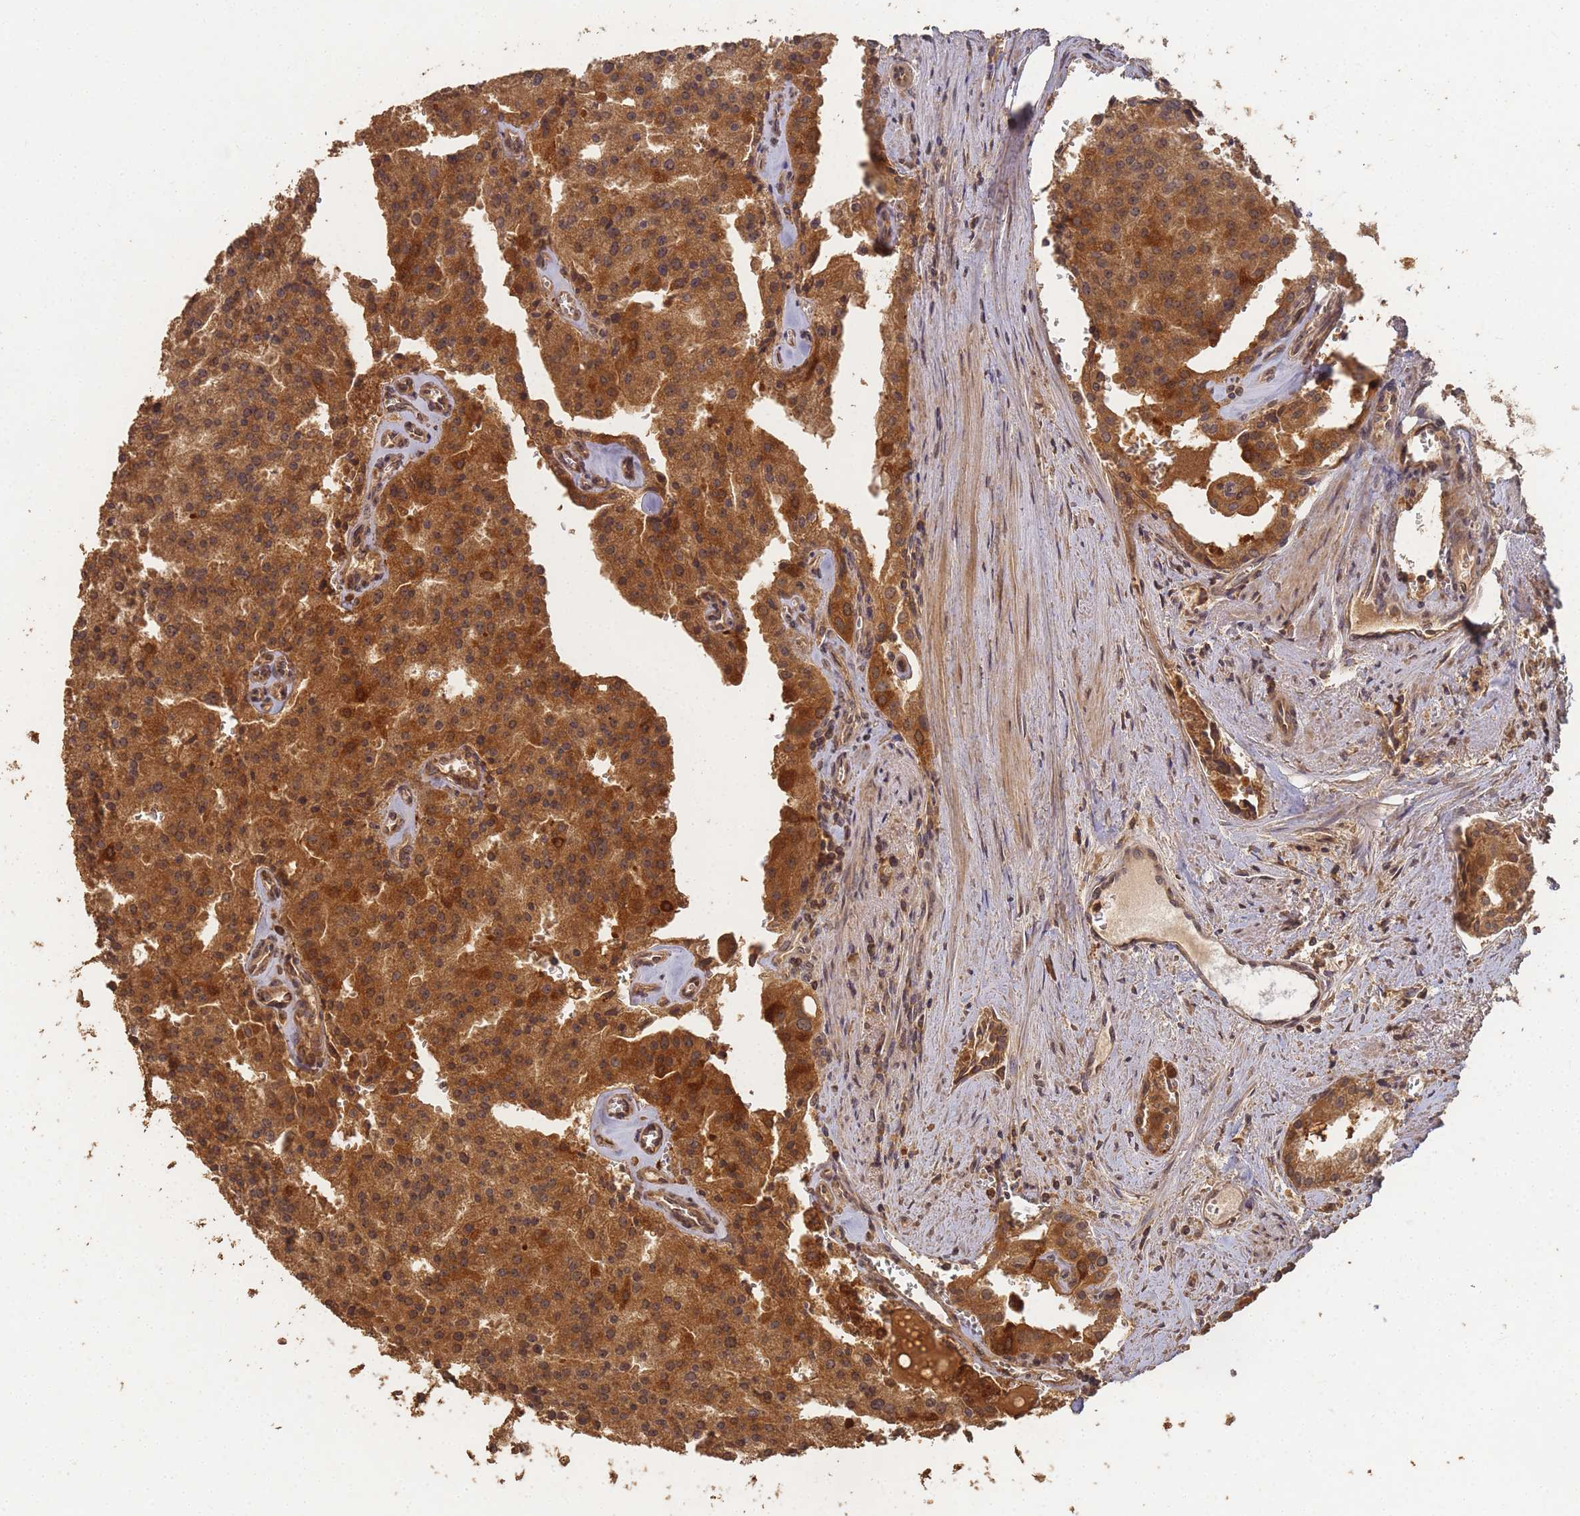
{"staining": {"intensity": "strong", "quantity": ">75%", "location": "cytoplasmic/membranous"}, "tissue": "prostate cancer", "cell_type": "Tumor cells", "image_type": "cancer", "snomed": [{"axis": "morphology", "description": "Adenocarcinoma, High grade"}, {"axis": "topography", "description": "Prostate"}], "caption": "A high amount of strong cytoplasmic/membranous staining is present in about >75% of tumor cells in prostate cancer tissue. The protein is shown in brown color, while the nuclei are stained blue.", "gene": "ALKBH1", "patient": {"sex": "male", "age": 68}}